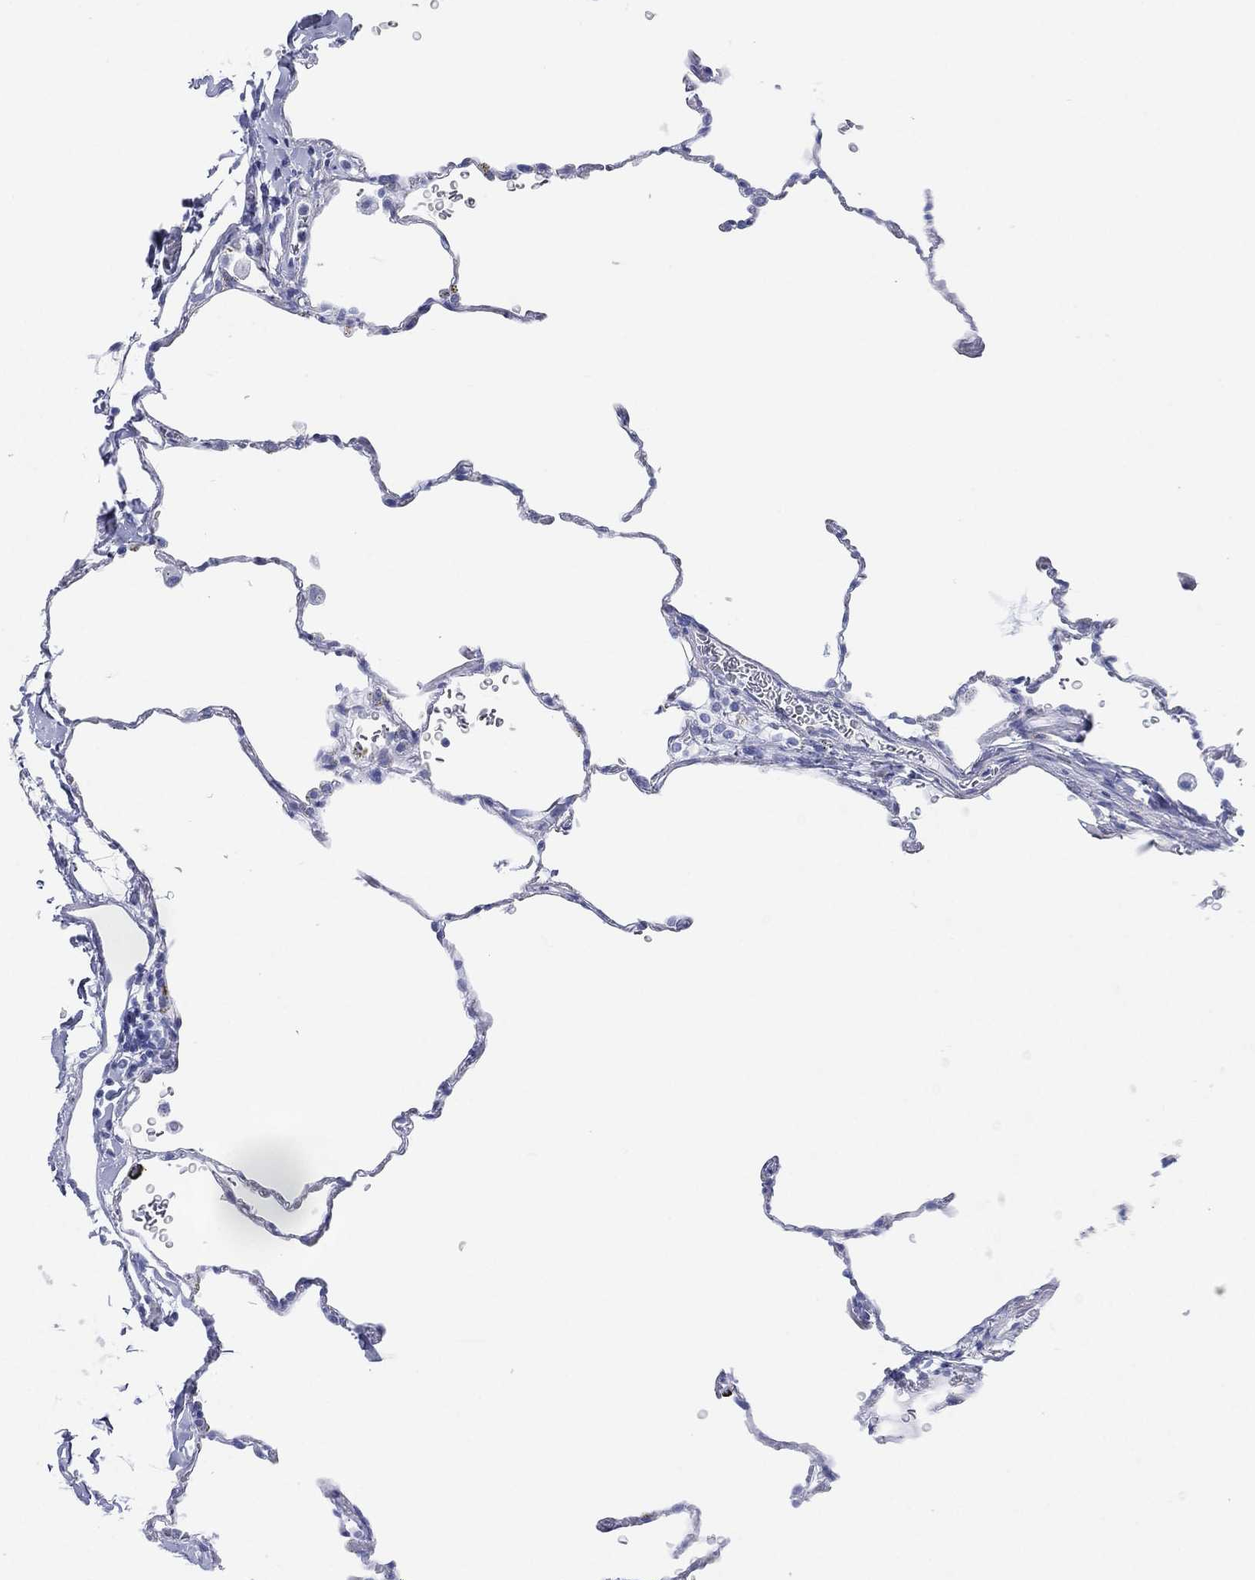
{"staining": {"intensity": "negative", "quantity": "none", "location": "none"}, "tissue": "lung", "cell_type": "Alveolar cells", "image_type": "normal", "snomed": [{"axis": "morphology", "description": "Normal tissue, NOS"}, {"axis": "morphology", "description": "Adenocarcinoma, metastatic, NOS"}, {"axis": "topography", "description": "Lung"}], "caption": "Alveolar cells show no significant expression in normal lung.", "gene": "CD79A", "patient": {"sex": "male", "age": 45}}